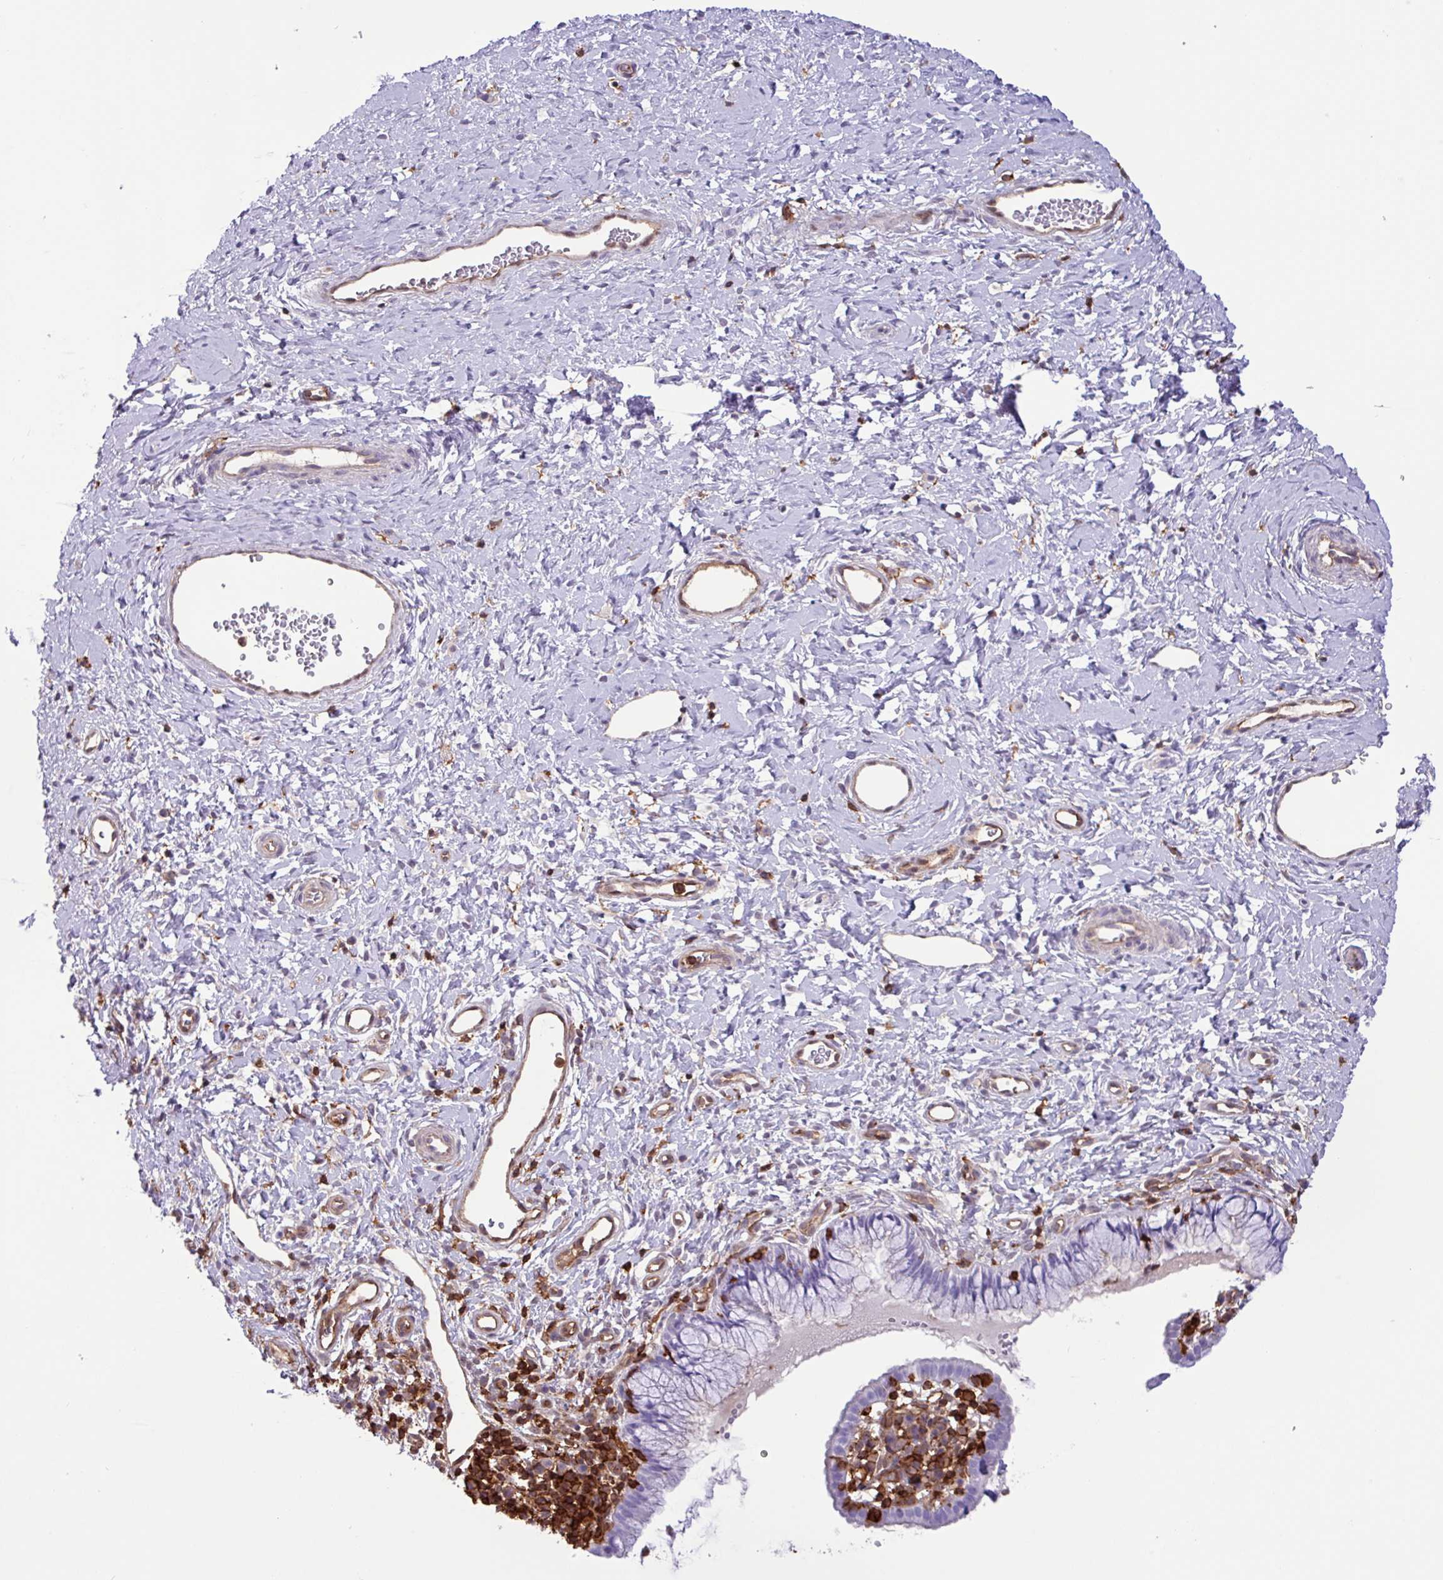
{"staining": {"intensity": "negative", "quantity": "none", "location": "none"}, "tissue": "cervix", "cell_type": "Glandular cells", "image_type": "normal", "snomed": [{"axis": "morphology", "description": "Normal tissue, NOS"}, {"axis": "topography", "description": "Cervix"}], "caption": "Cervix stained for a protein using immunohistochemistry shows no positivity glandular cells.", "gene": "PPP1R18", "patient": {"sex": "female", "age": 36}}